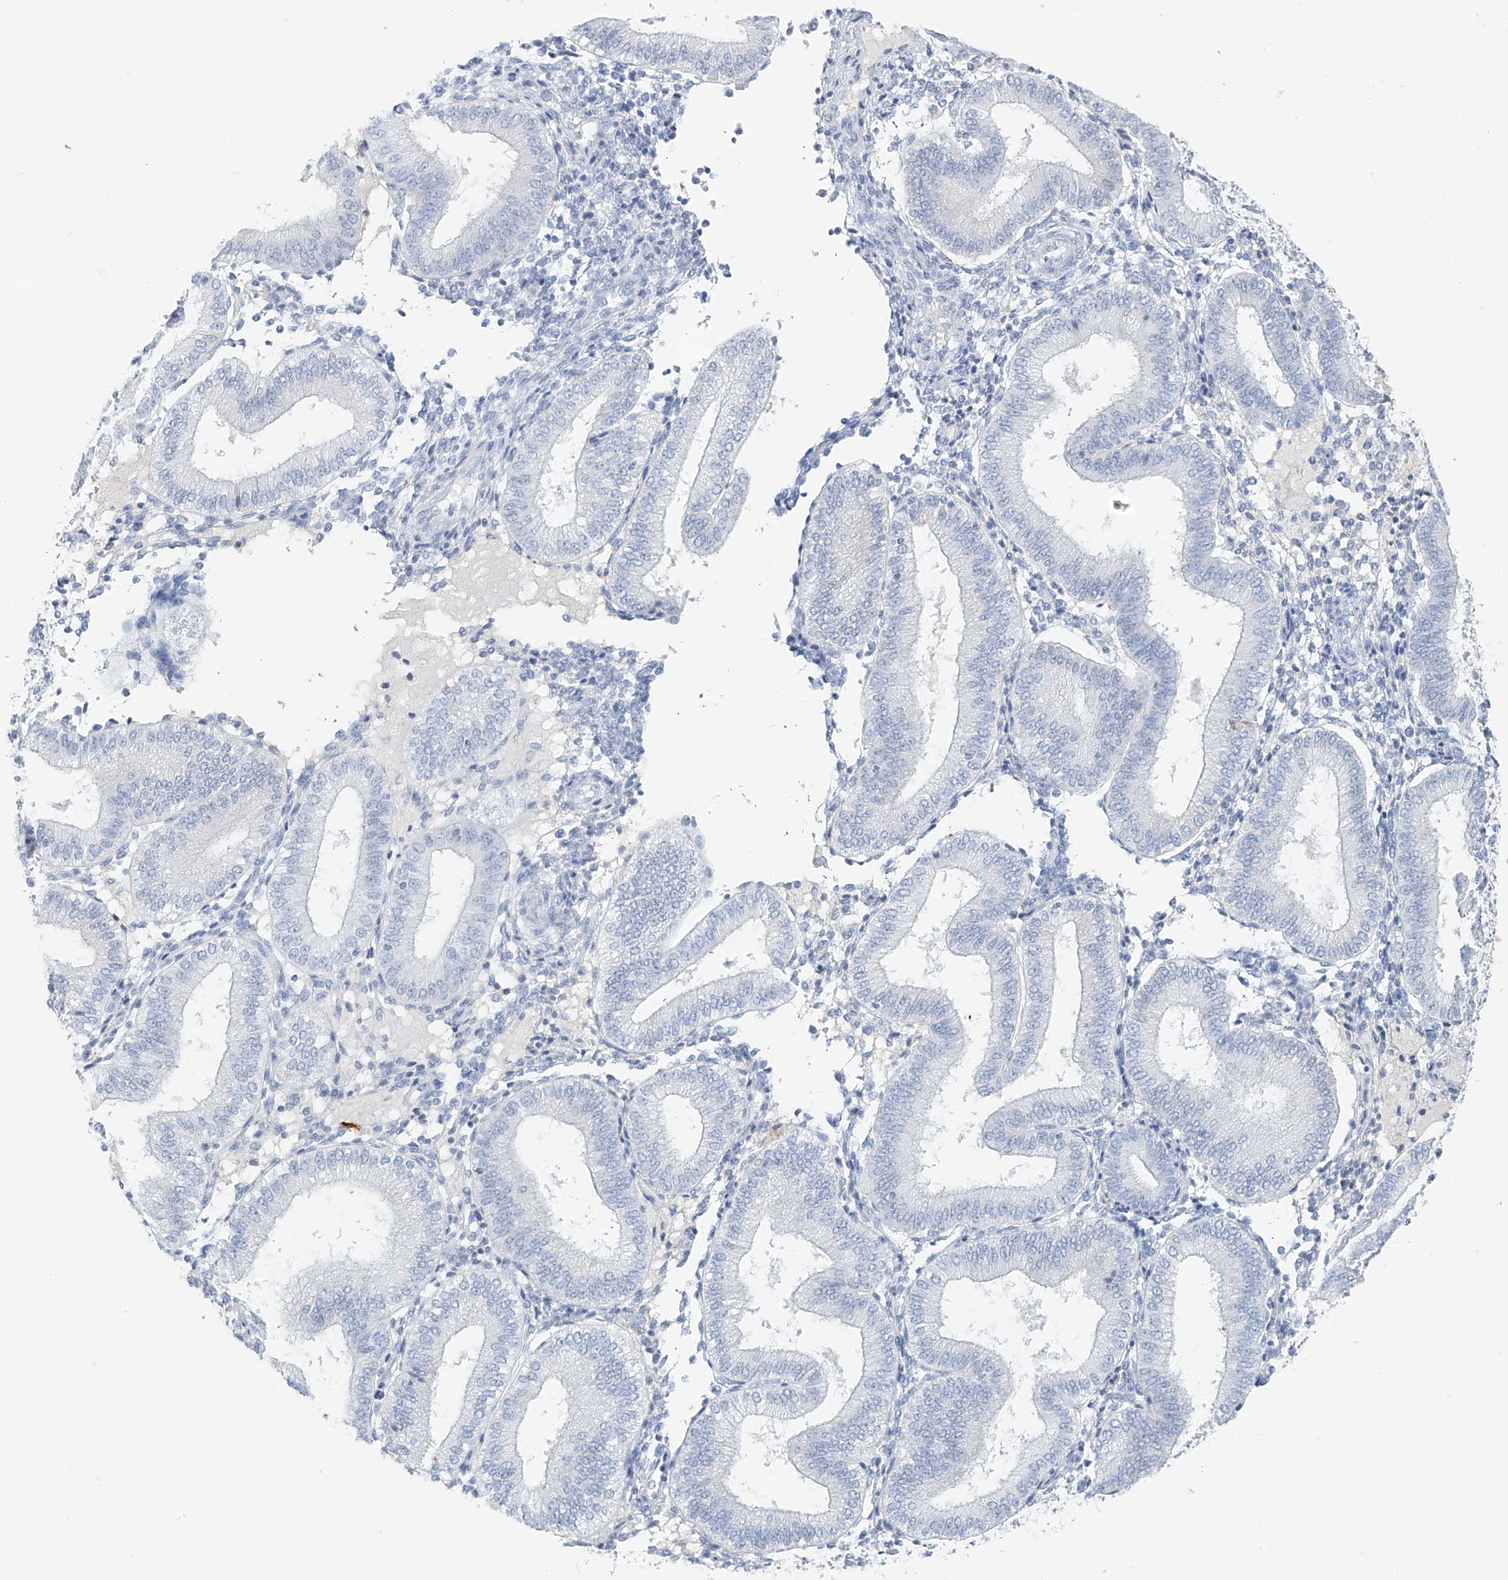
{"staining": {"intensity": "negative", "quantity": "none", "location": "none"}, "tissue": "endometrium", "cell_type": "Cells in endometrial stroma", "image_type": "normal", "snomed": [{"axis": "morphology", "description": "Normal tissue, NOS"}, {"axis": "topography", "description": "Endometrium"}], "caption": "Immunohistochemical staining of benign endometrium shows no significant positivity in cells in endometrial stroma.", "gene": "CX3CR1", "patient": {"sex": "female", "age": 39}}